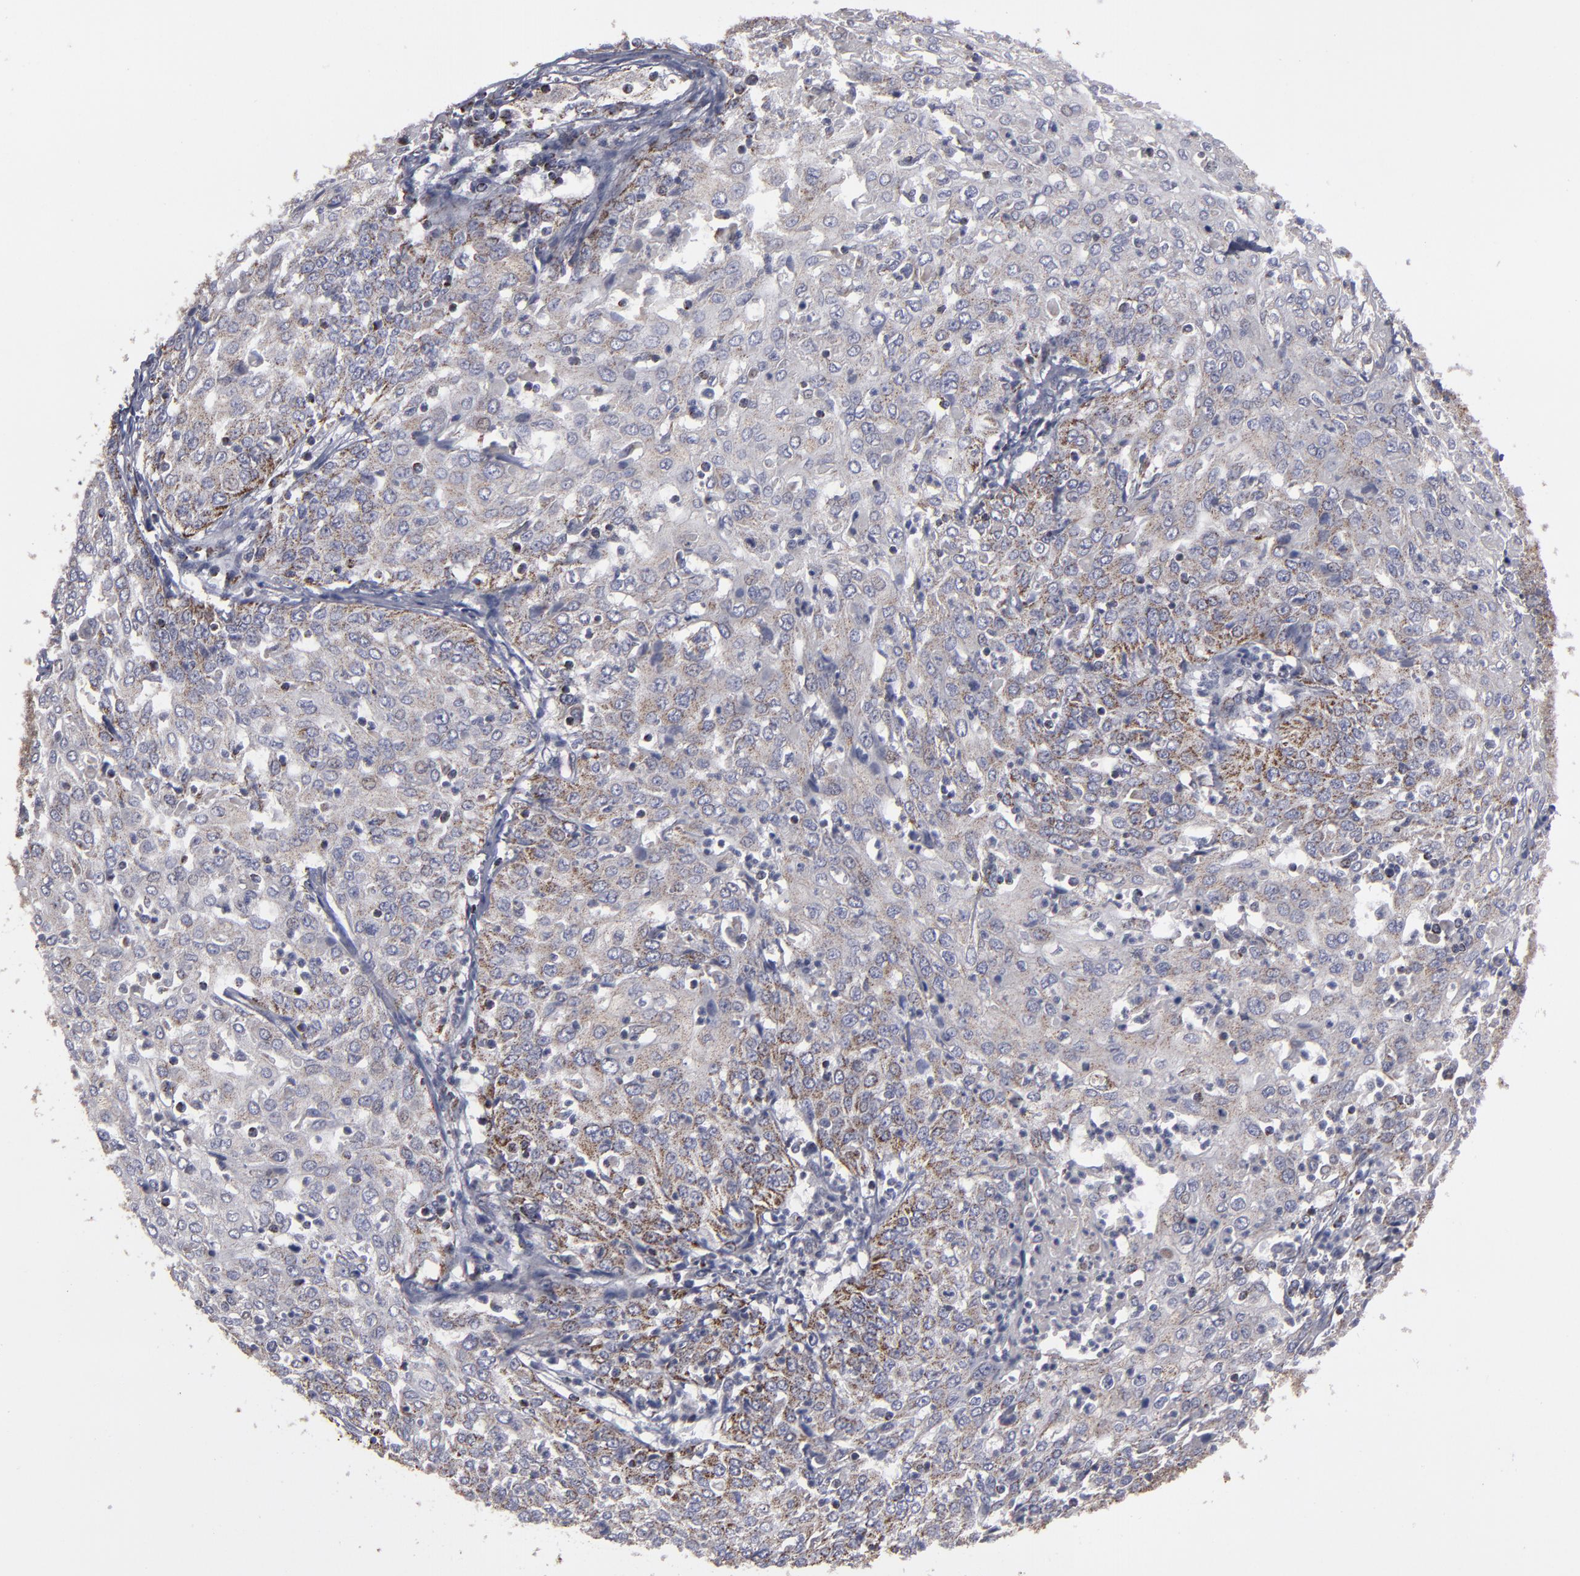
{"staining": {"intensity": "moderate", "quantity": "25%-75%", "location": "cytoplasmic/membranous"}, "tissue": "cervical cancer", "cell_type": "Tumor cells", "image_type": "cancer", "snomed": [{"axis": "morphology", "description": "Squamous cell carcinoma, NOS"}, {"axis": "topography", "description": "Cervix"}], "caption": "The immunohistochemical stain highlights moderate cytoplasmic/membranous expression in tumor cells of cervical squamous cell carcinoma tissue. Nuclei are stained in blue.", "gene": "MYOM2", "patient": {"sex": "female", "age": 39}}